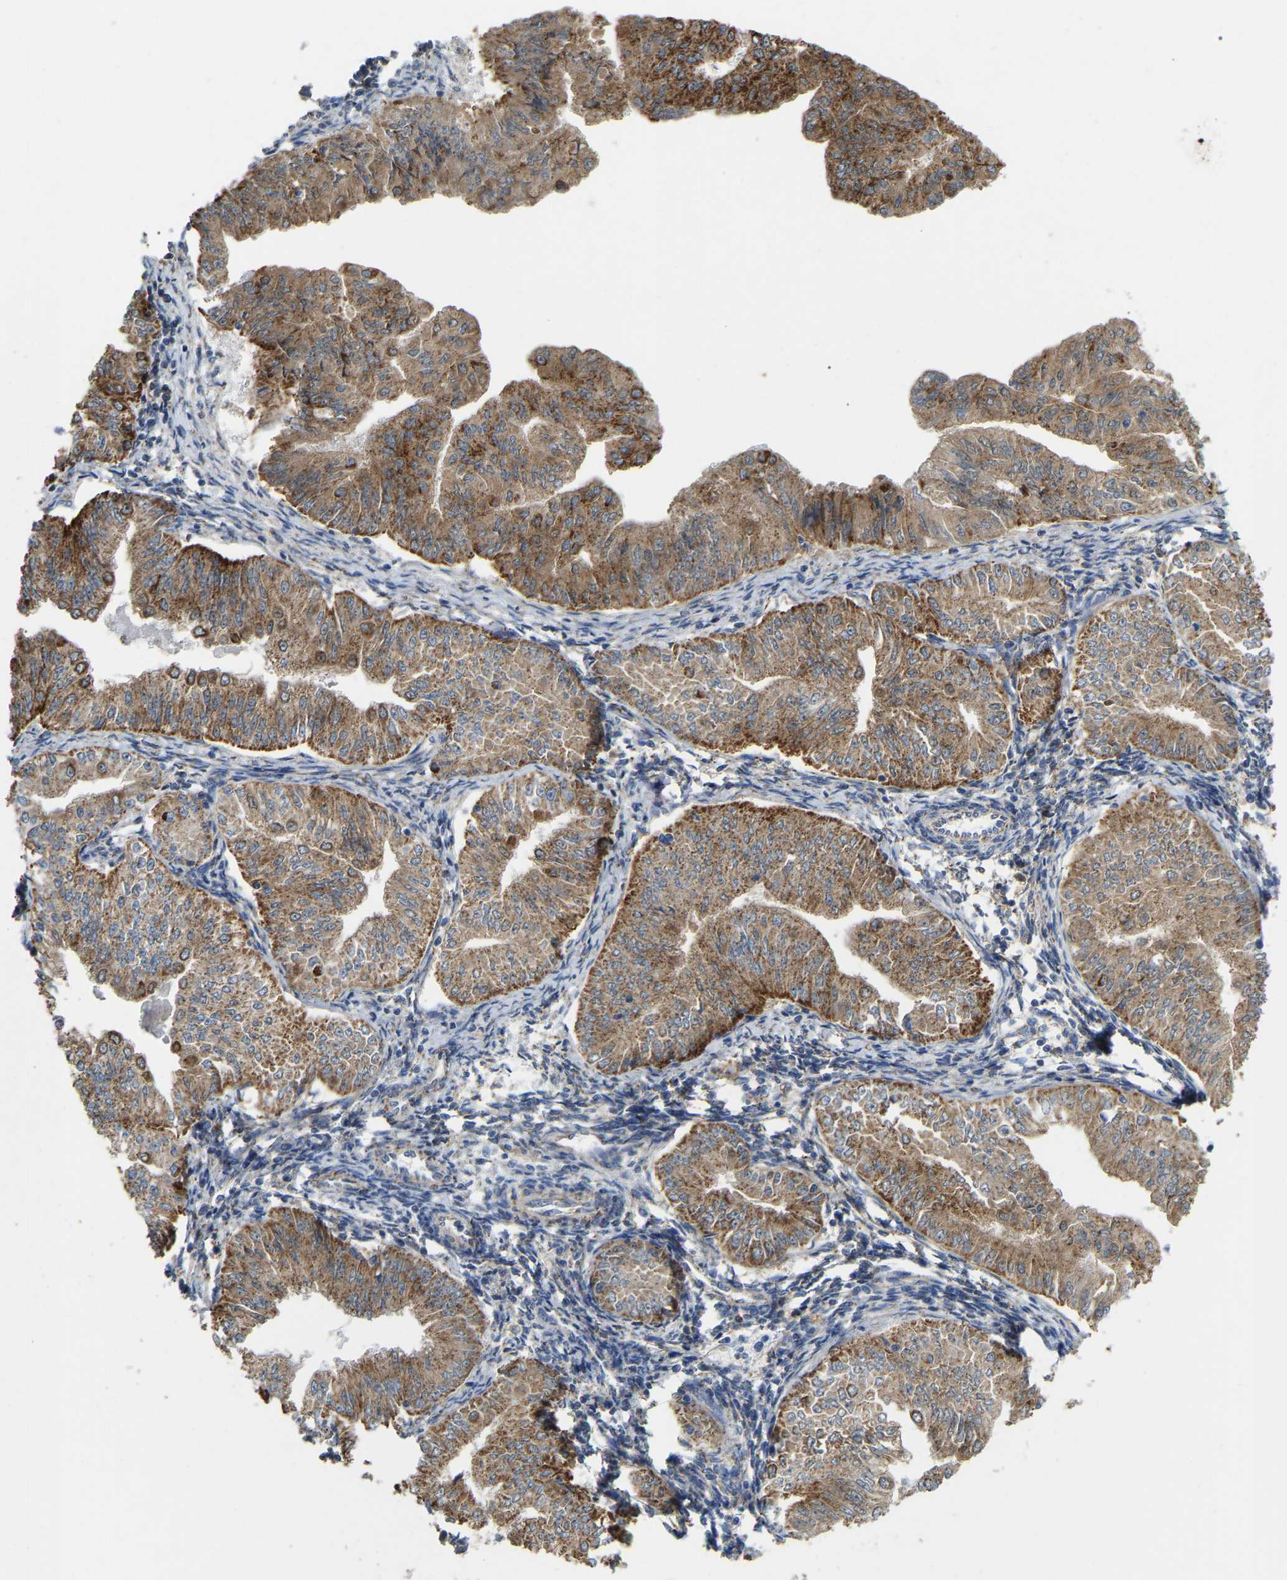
{"staining": {"intensity": "moderate", "quantity": ">75%", "location": "cytoplasmic/membranous"}, "tissue": "endometrial cancer", "cell_type": "Tumor cells", "image_type": "cancer", "snomed": [{"axis": "morphology", "description": "Normal tissue, NOS"}, {"axis": "morphology", "description": "Adenocarcinoma, NOS"}, {"axis": "topography", "description": "Endometrium"}], "caption": "Adenocarcinoma (endometrial) stained with a brown dye reveals moderate cytoplasmic/membranous positive staining in approximately >75% of tumor cells.", "gene": "HIBADH", "patient": {"sex": "female", "age": 53}}